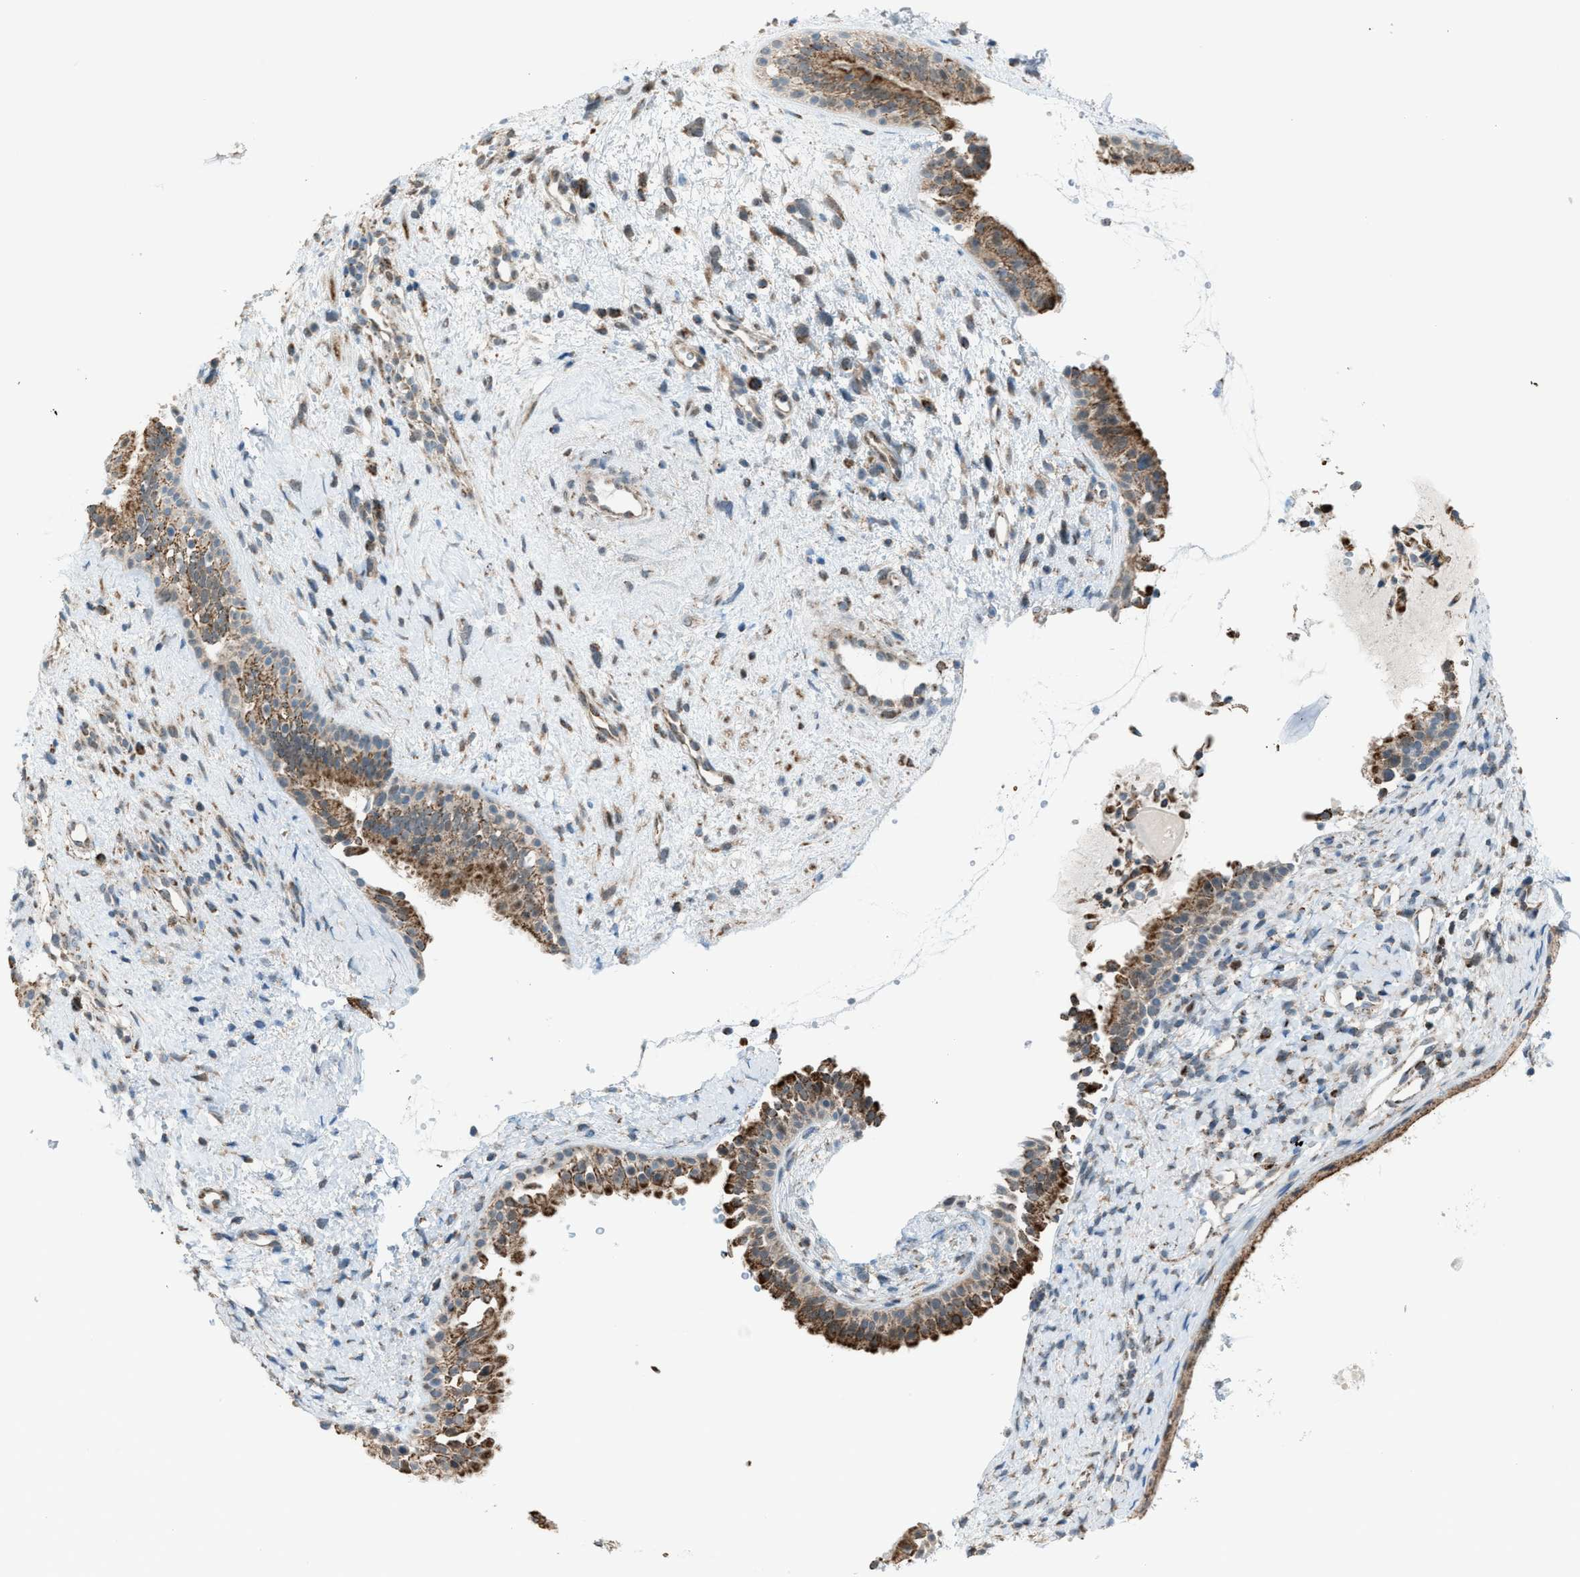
{"staining": {"intensity": "moderate", "quantity": ">75%", "location": "cytoplasmic/membranous"}, "tissue": "nasopharynx", "cell_type": "Respiratory epithelial cells", "image_type": "normal", "snomed": [{"axis": "morphology", "description": "Normal tissue, NOS"}, {"axis": "topography", "description": "Nasopharynx"}], "caption": "Respiratory epithelial cells demonstrate medium levels of moderate cytoplasmic/membranous positivity in approximately >75% of cells in normal human nasopharynx.", "gene": "SRM", "patient": {"sex": "male", "age": 22}}